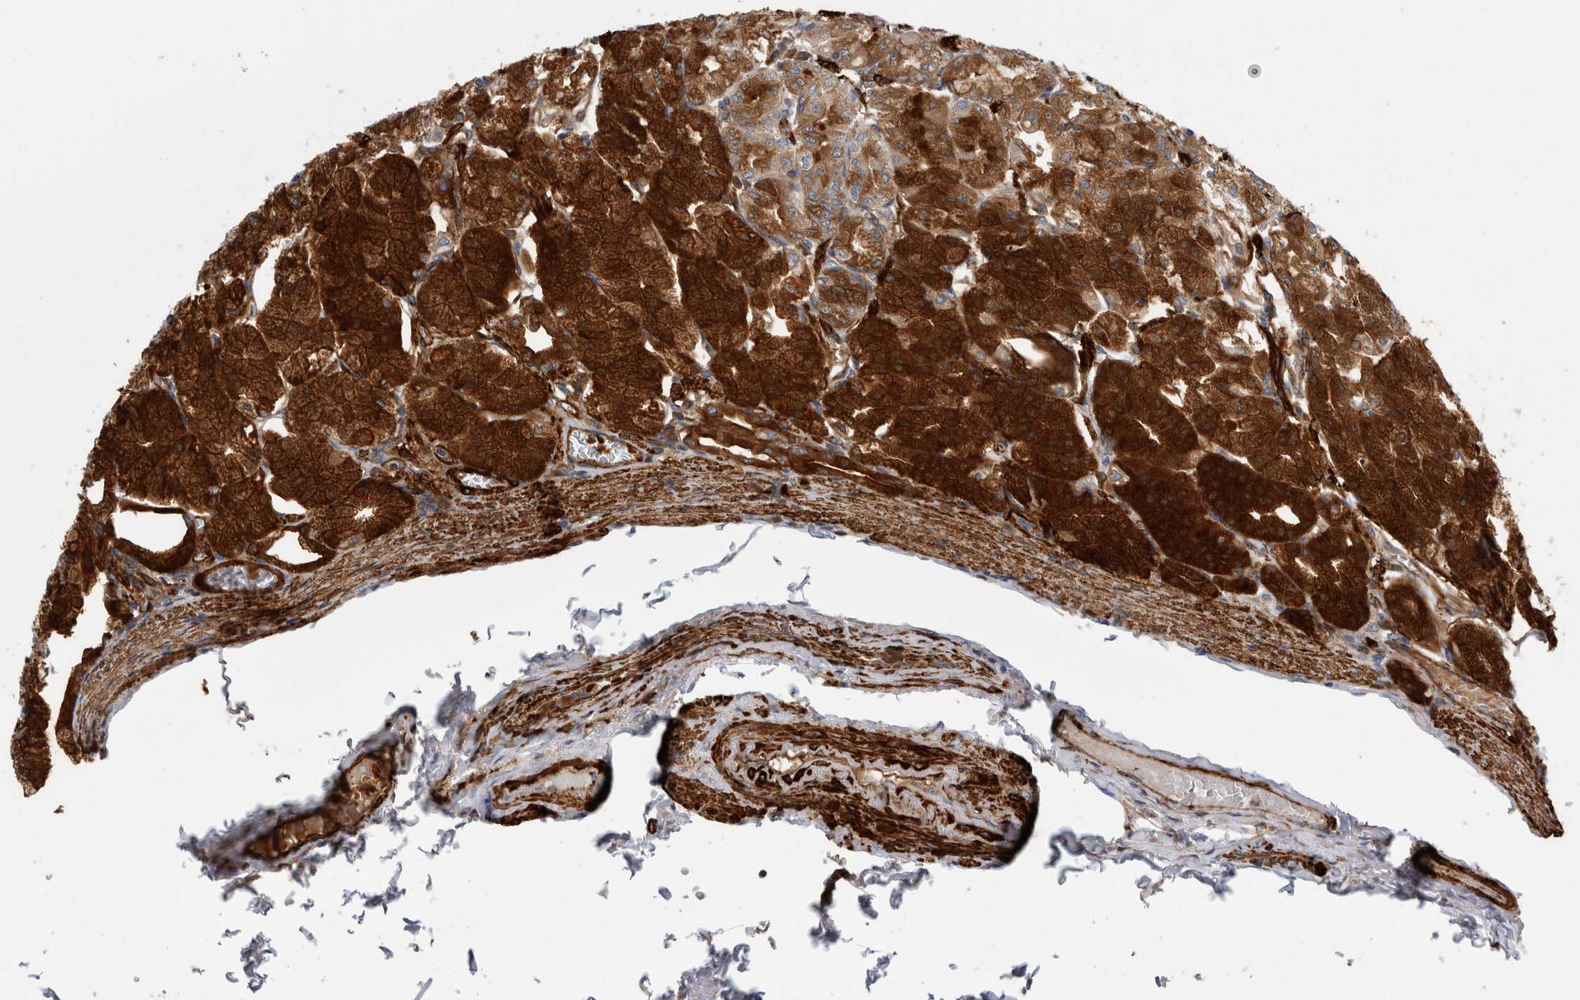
{"staining": {"intensity": "strong", "quantity": "25%-75%", "location": "cytoplasmic/membranous"}, "tissue": "stomach", "cell_type": "Glandular cells", "image_type": "normal", "snomed": [{"axis": "morphology", "description": "Normal tissue, NOS"}, {"axis": "topography", "description": "Stomach, lower"}], "caption": "Glandular cells show strong cytoplasmic/membranous positivity in approximately 25%-75% of cells in normal stomach.", "gene": "EPRS1", "patient": {"sex": "male", "age": 71}}